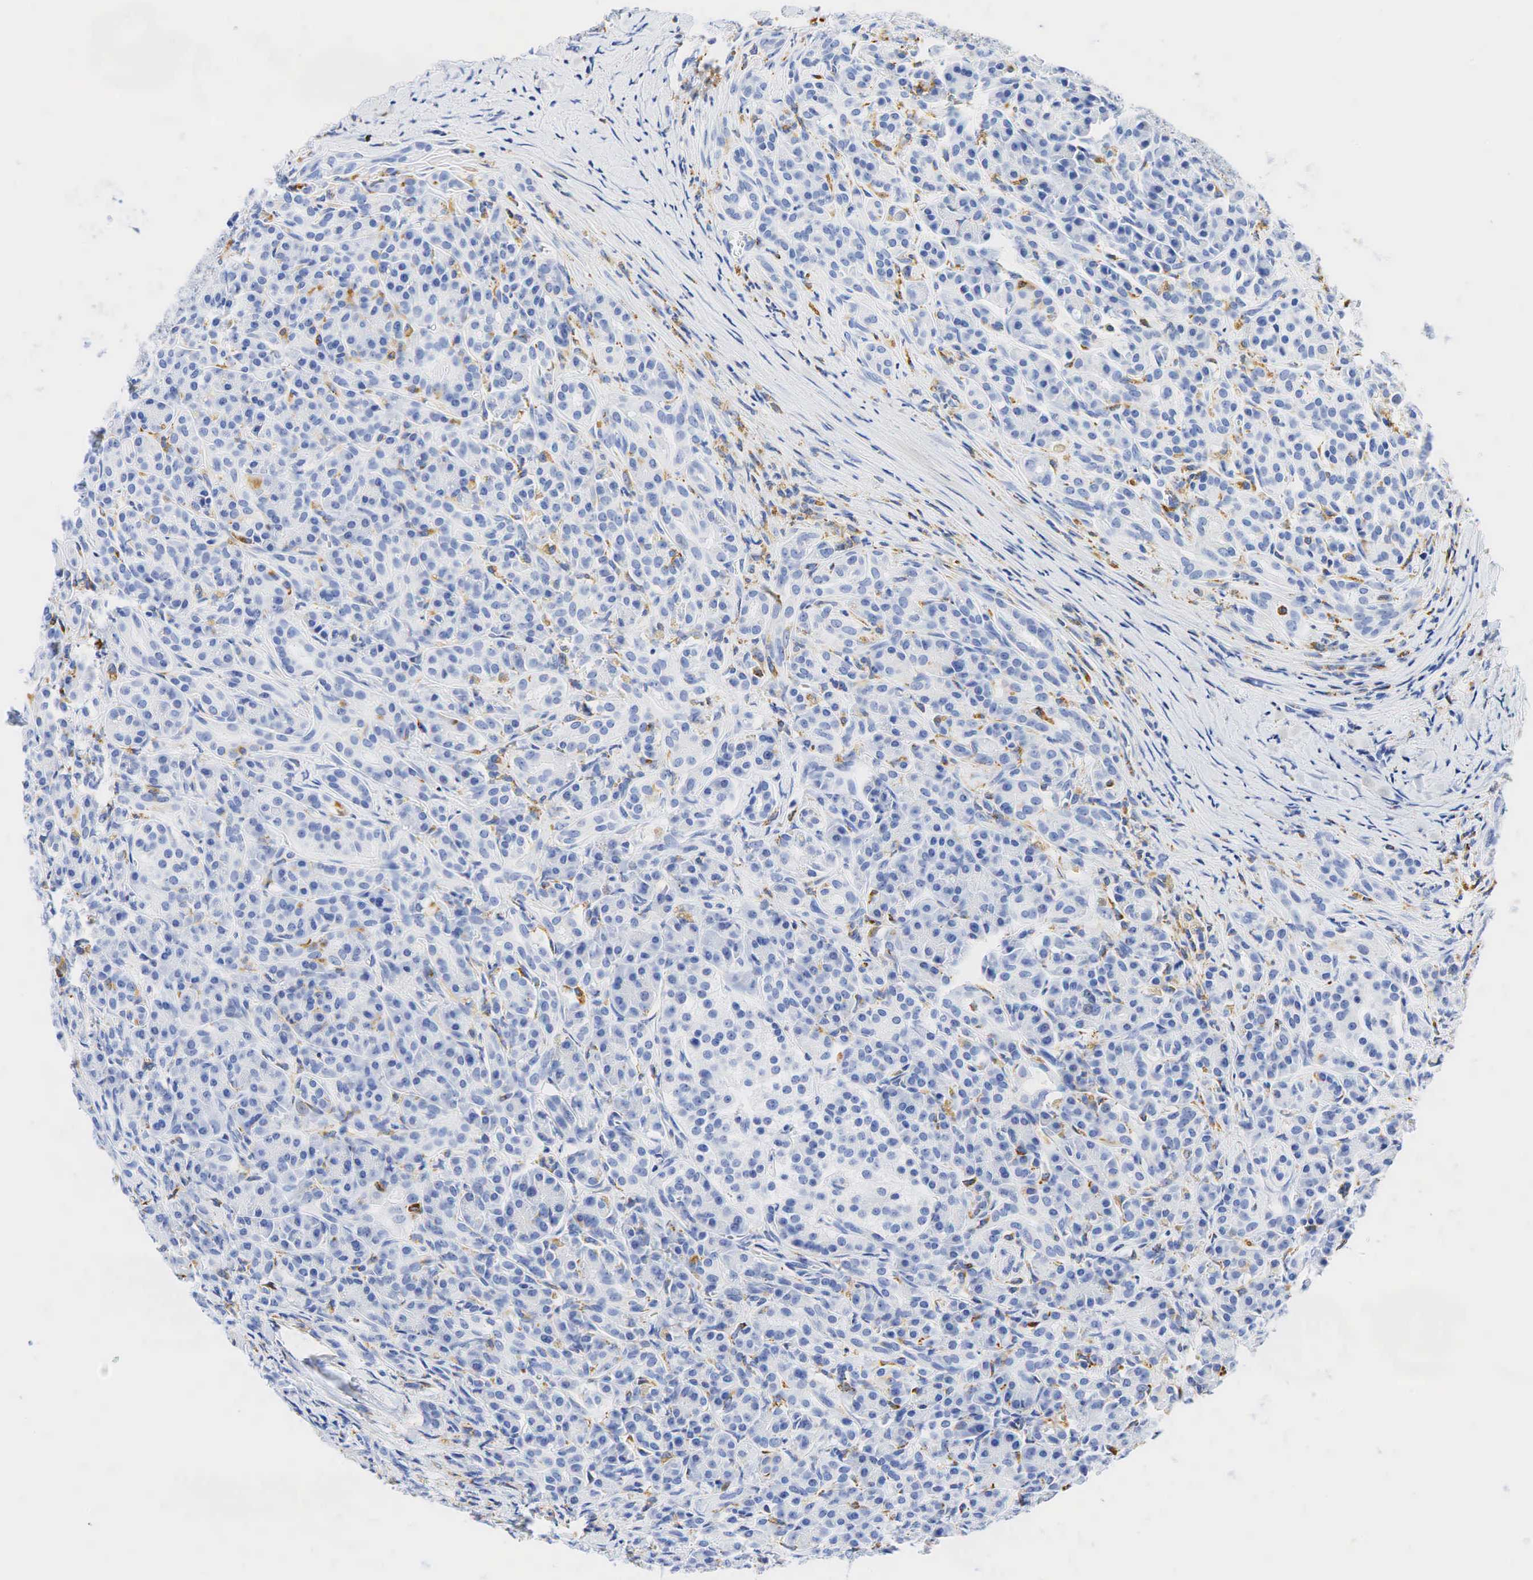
{"staining": {"intensity": "negative", "quantity": "none", "location": "none"}, "tissue": "pancreas", "cell_type": "Exocrine glandular cells", "image_type": "normal", "snomed": [{"axis": "morphology", "description": "Normal tissue, NOS"}, {"axis": "topography", "description": "Lymph node"}, {"axis": "topography", "description": "Pancreas"}], "caption": "A high-resolution image shows immunohistochemistry (IHC) staining of unremarkable pancreas, which displays no significant expression in exocrine glandular cells.", "gene": "CD68", "patient": {"sex": "male", "age": 59}}